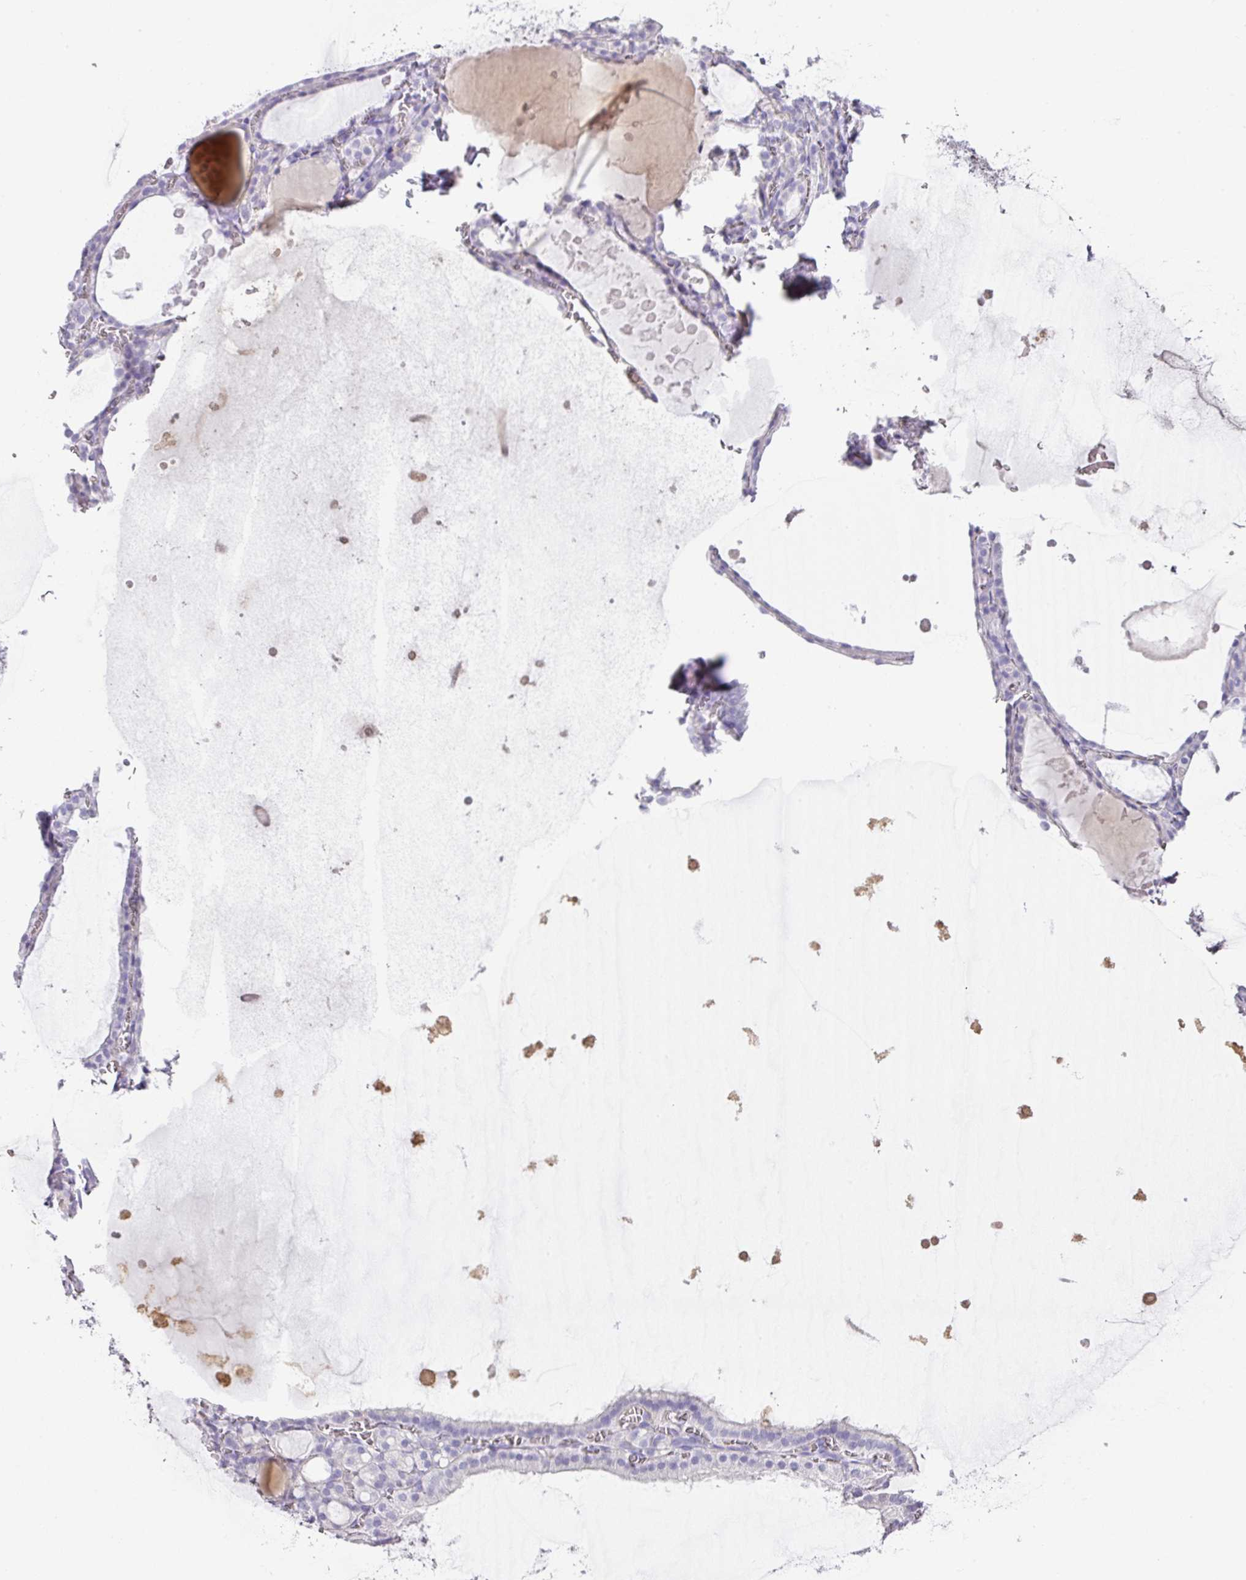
{"staining": {"intensity": "negative", "quantity": "none", "location": "none"}, "tissue": "thyroid gland", "cell_type": "Glandular cells", "image_type": "normal", "snomed": [{"axis": "morphology", "description": "Normal tissue, NOS"}, {"axis": "topography", "description": "Thyroid gland"}], "caption": "A histopathology image of human thyroid gland is negative for staining in glandular cells. The staining was performed using DAB (3,3'-diaminobenzidine) to visualize the protein expression in brown, while the nuclei were stained in blue with hematoxylin (Magnification: 20x).", "gene": "TARM1", "patient": {"sex": "male", "age": 56}}